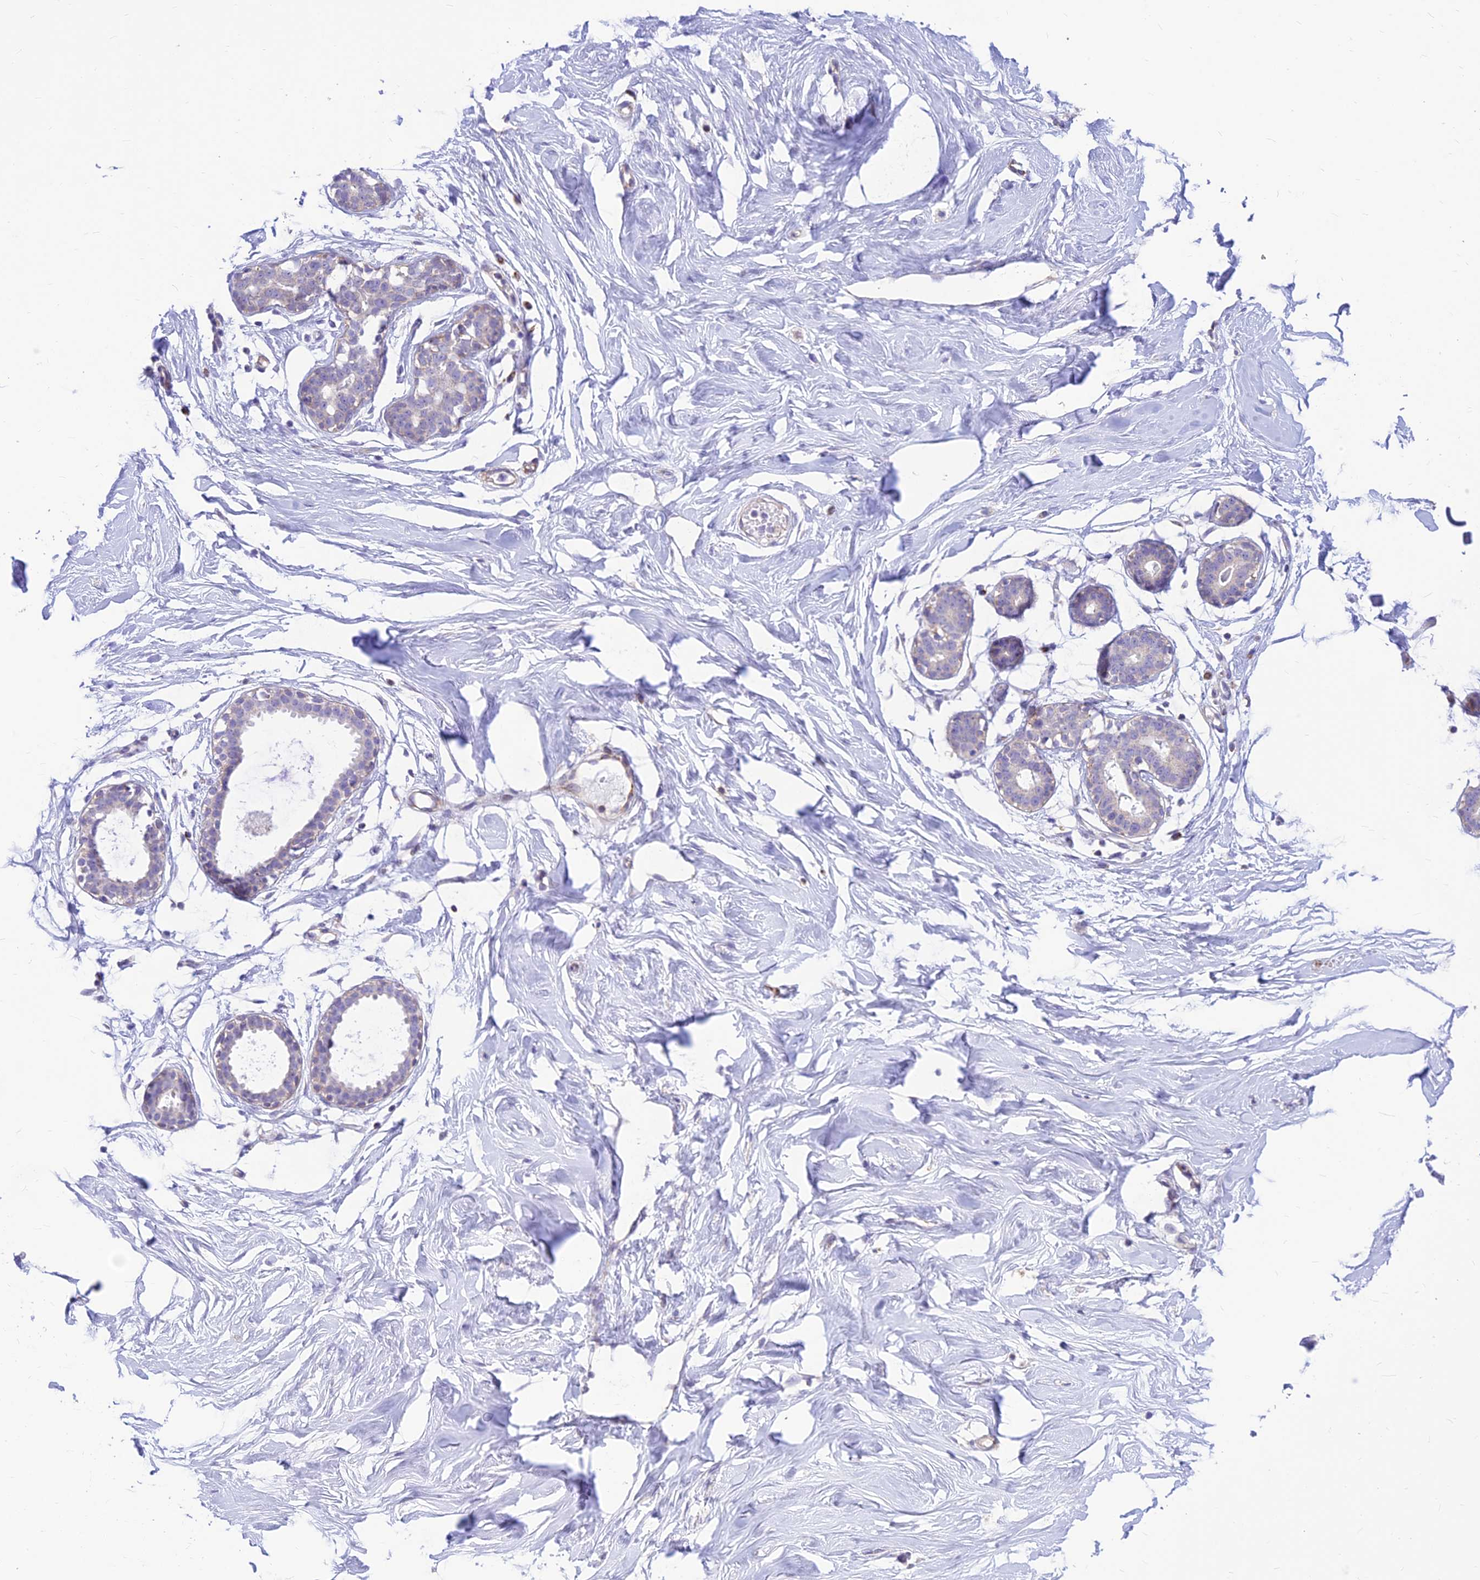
{"staining": {"intensity": "negative", "quantity": "none", "location": "none"}, "tissue": "breast", "cell_type": "Adipocytes", "image_type": "normal", "snomed": [{"axis": "morphology", "description": "Normal tissue, NOS"}, {"axis": "morphology", "description": "Adenoma, NOS"}, {"axis": "topography", "description": "Breast"}], "caption": "DAB (3,3'-diaminobenzidine) immunohistochemical staining of unremarkable human breast demonstrates no significant positivity in adipocytes.", "gene": "FAM186B", "patient": {"sex": "female", "age": 23}}